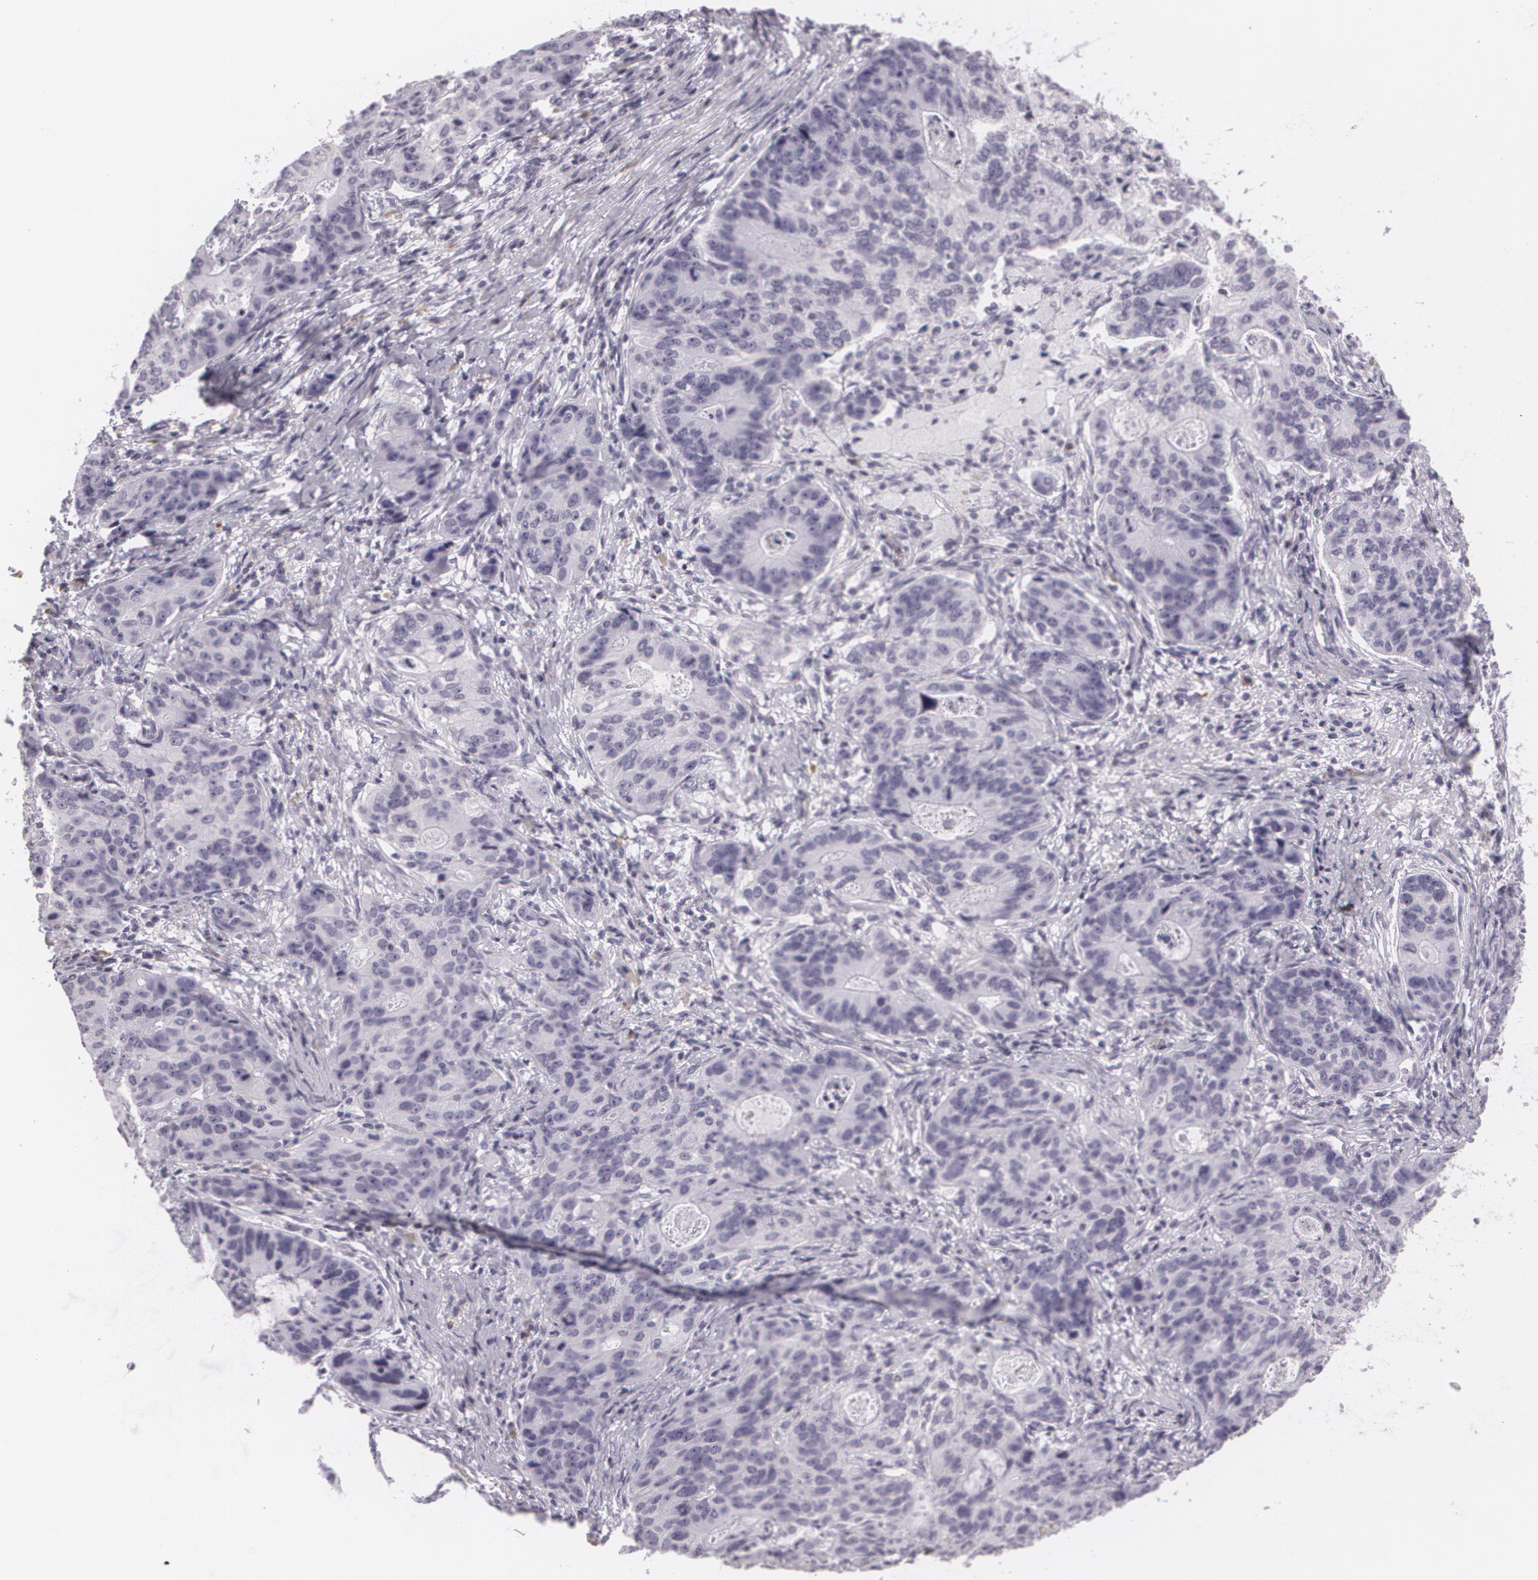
{"staining": {"intensity": "negative", "quantity": "none", "location": "none"}, "tissue": "stomach cancer", "cell_type": "Tumor cells", "image_type": "cancer", "snomed": [{"axis": "morphology", "description": "Adenocarcinoma, NOS"}, {"axis": "topography", "description": "Esophagus"}, {"axis": "topography", "description": "Stomach"}], "caption": "The photomicrograph shows no significant positivity in tumor cells of adenocarcinoma (stomach). (DAB immunohistochemistry (IHC), high magnification).", "gene": "MAP2", "patient": {"sex": "male", "age": 74}}